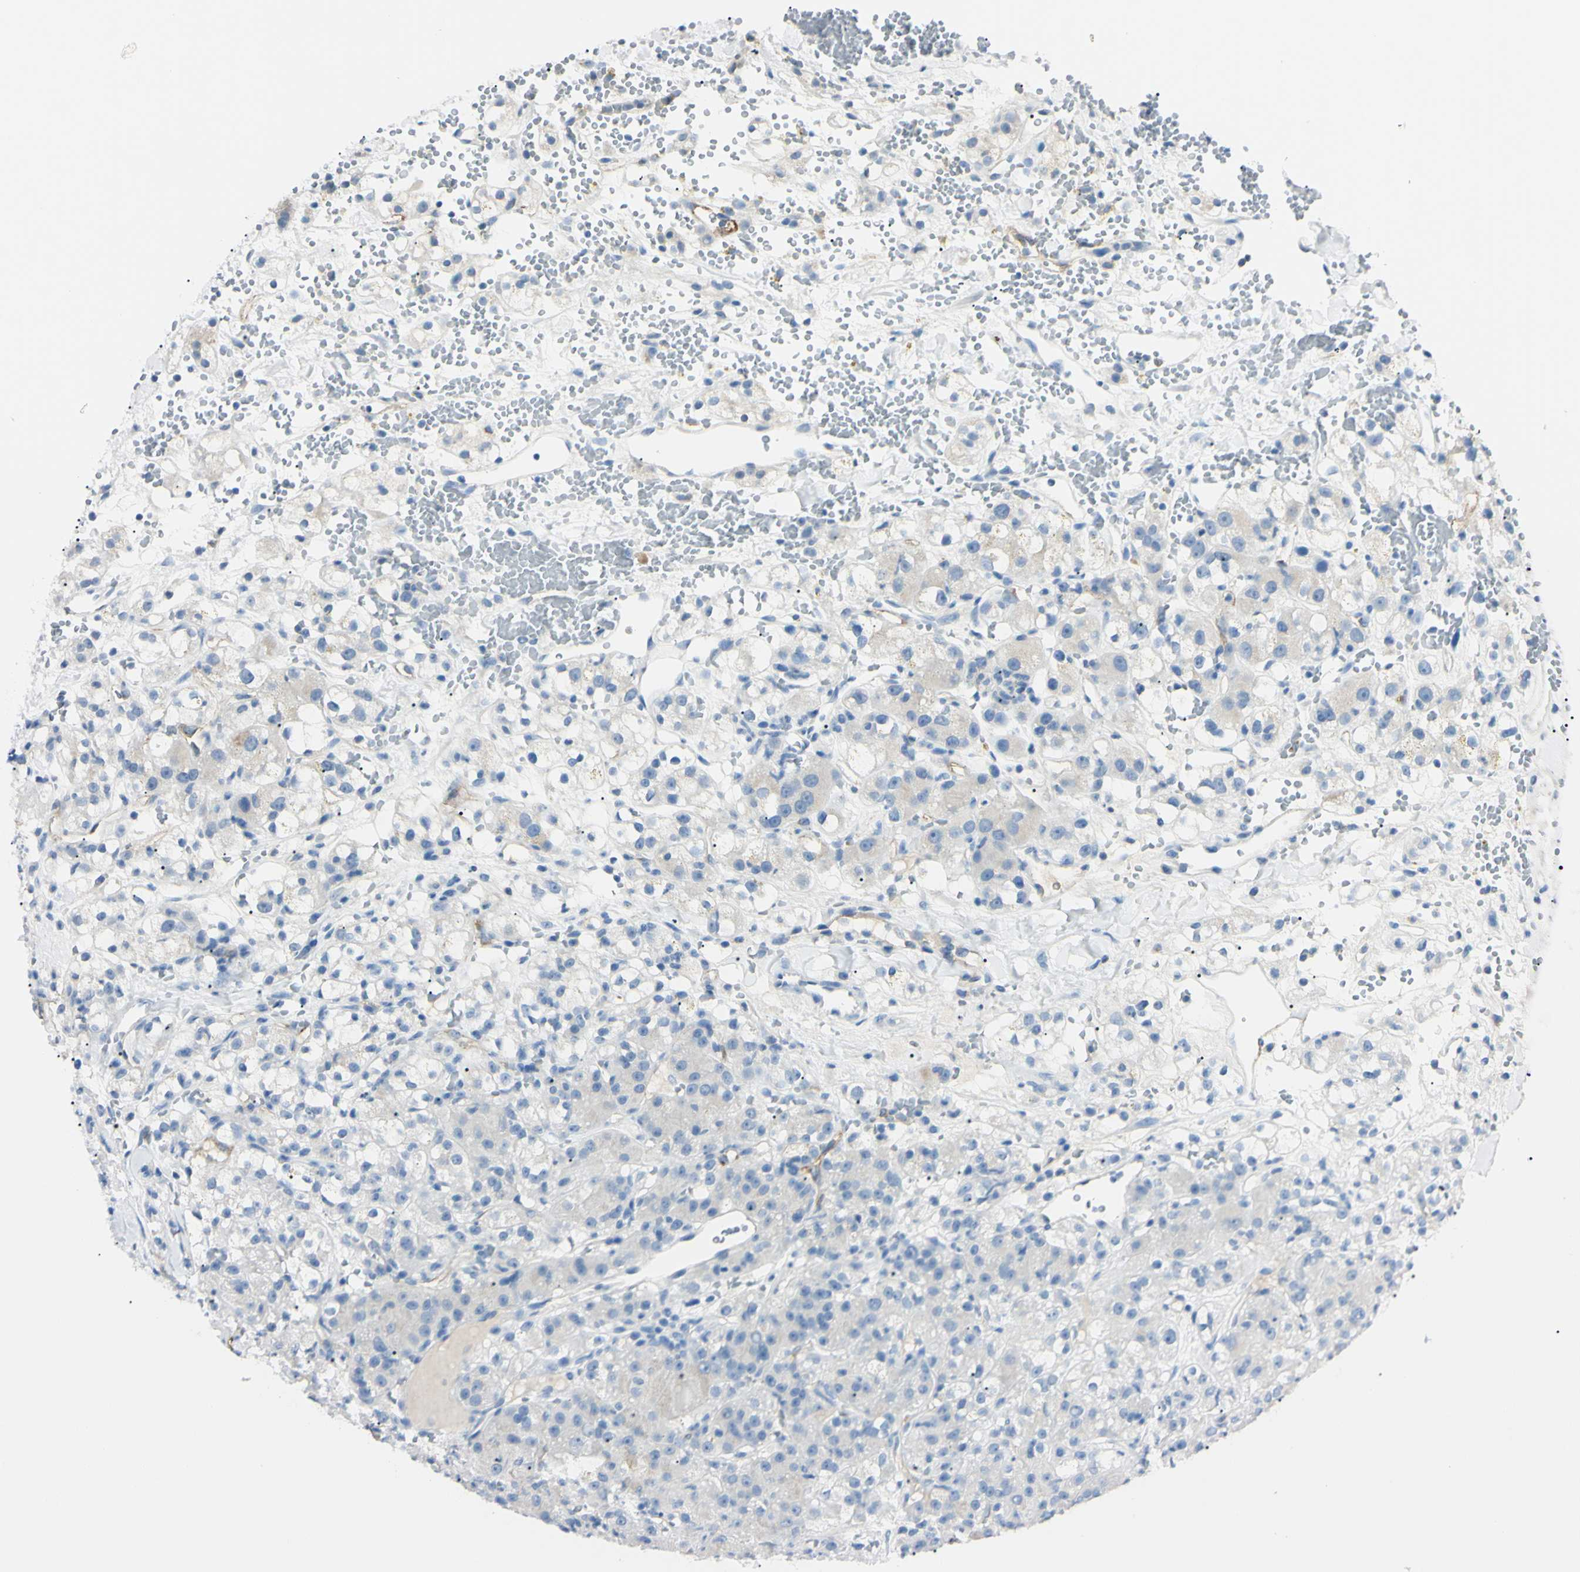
{"staining": {"intensity": "negative", "quantity": "none", "location": "none"}, "tissue": "renal cancer", "cell_type": "Tumor cells", "image_type": "cancer", "snomed": [{"axis": "morphology", "description": "Adenocarcinoma, NOS"}, {"axis": "topography", "description": "Kidney"}], "caption": "Immunohistochemistry image of renal adenocarcinoma stained for a protein (brown), which exhibits no positivity in tumor cells.", "gene": "FOLH1", "patient": {"sex": "male", "age": 61}}